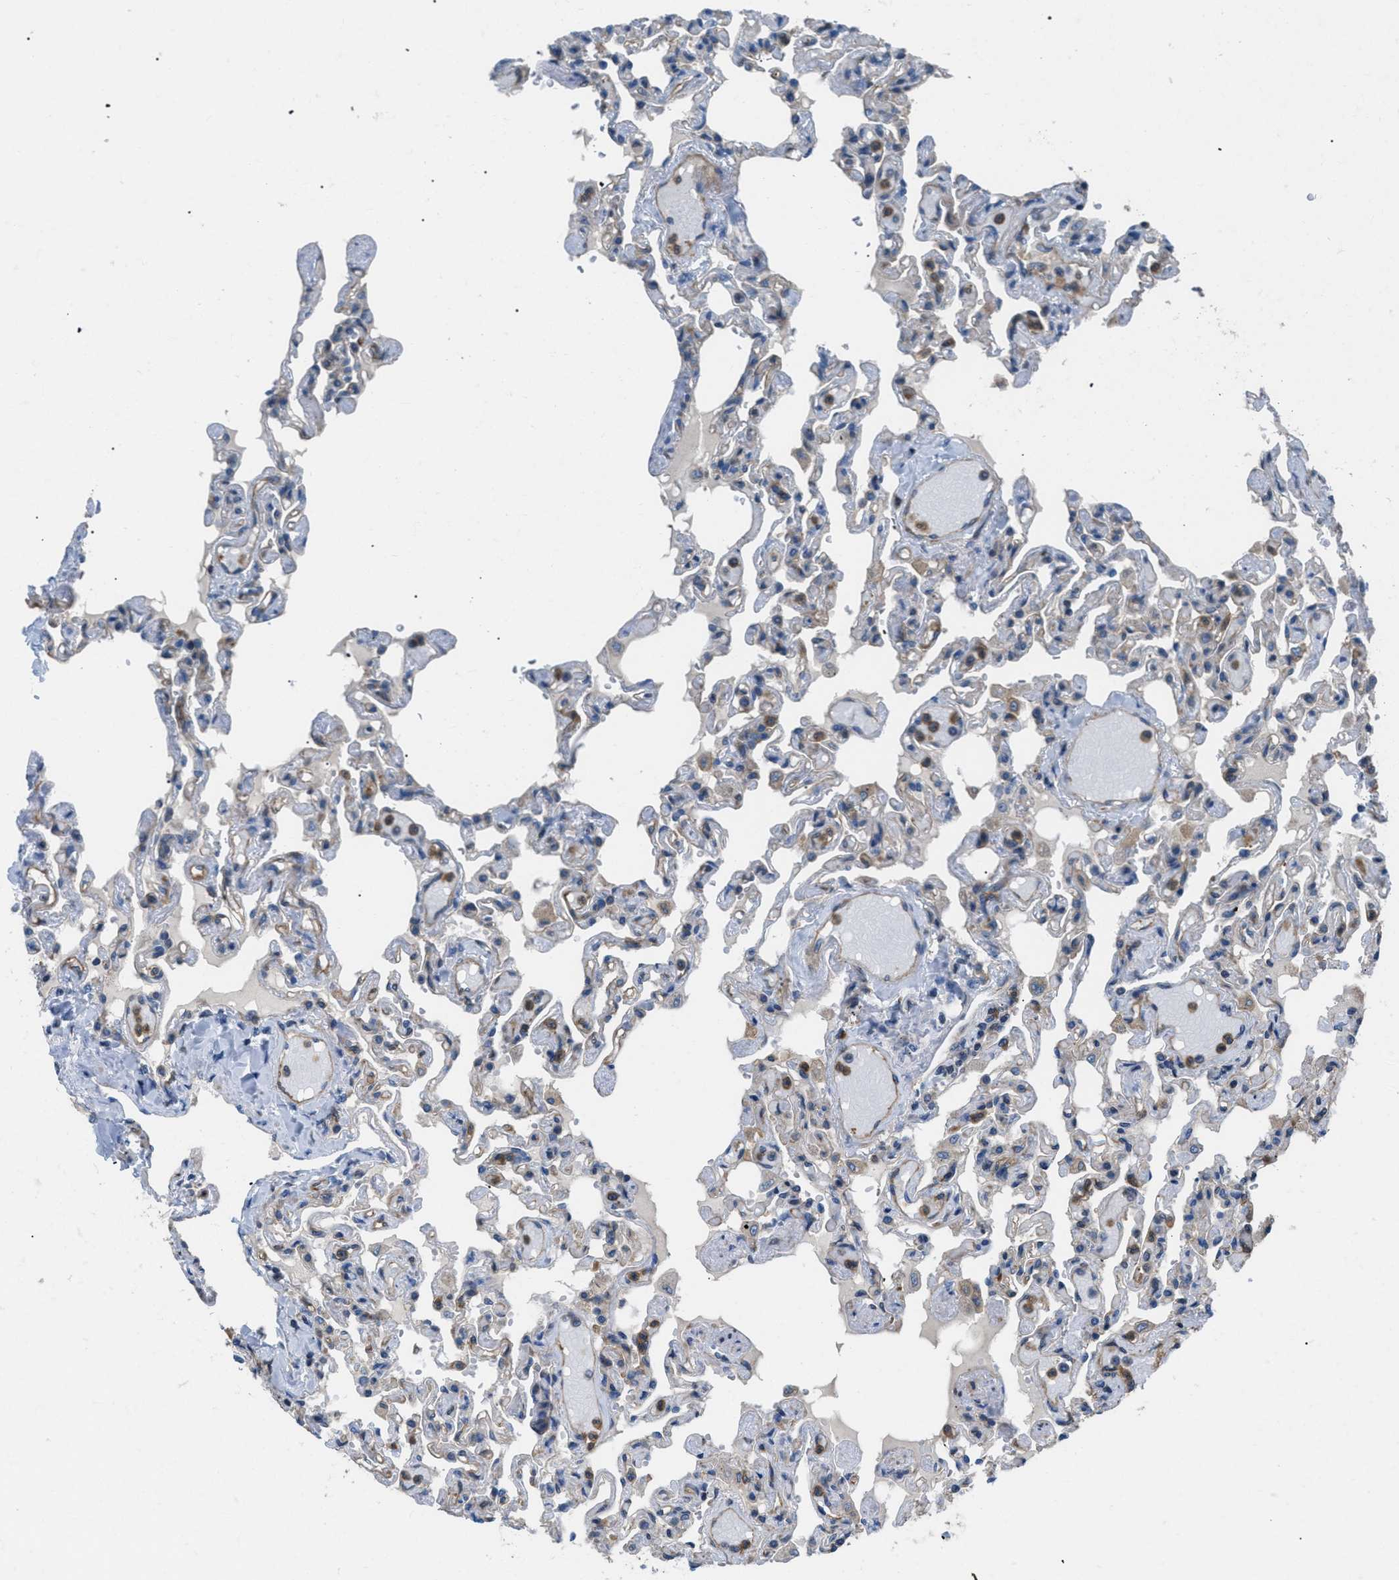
{"staining": {"intensity": "moderate", "quantity": "25%-75%", "location": "cytoplasmic/membranous"}, "tissue": "lung", "cell_type": "Alveolar cells", "image_type": "normal", "snomed": [{"axis": "morphology", "description": "Normal tissue, NOS"}, {"axis": "topography", "description": "Lung"}], "caption": "Normal lung demonstrates moderate cytoplasmic/membranous staining in about 25%-75% of alveolar cells.", "gene": "ATP2A3", "patient": {"sex": "male", "age": 21}}